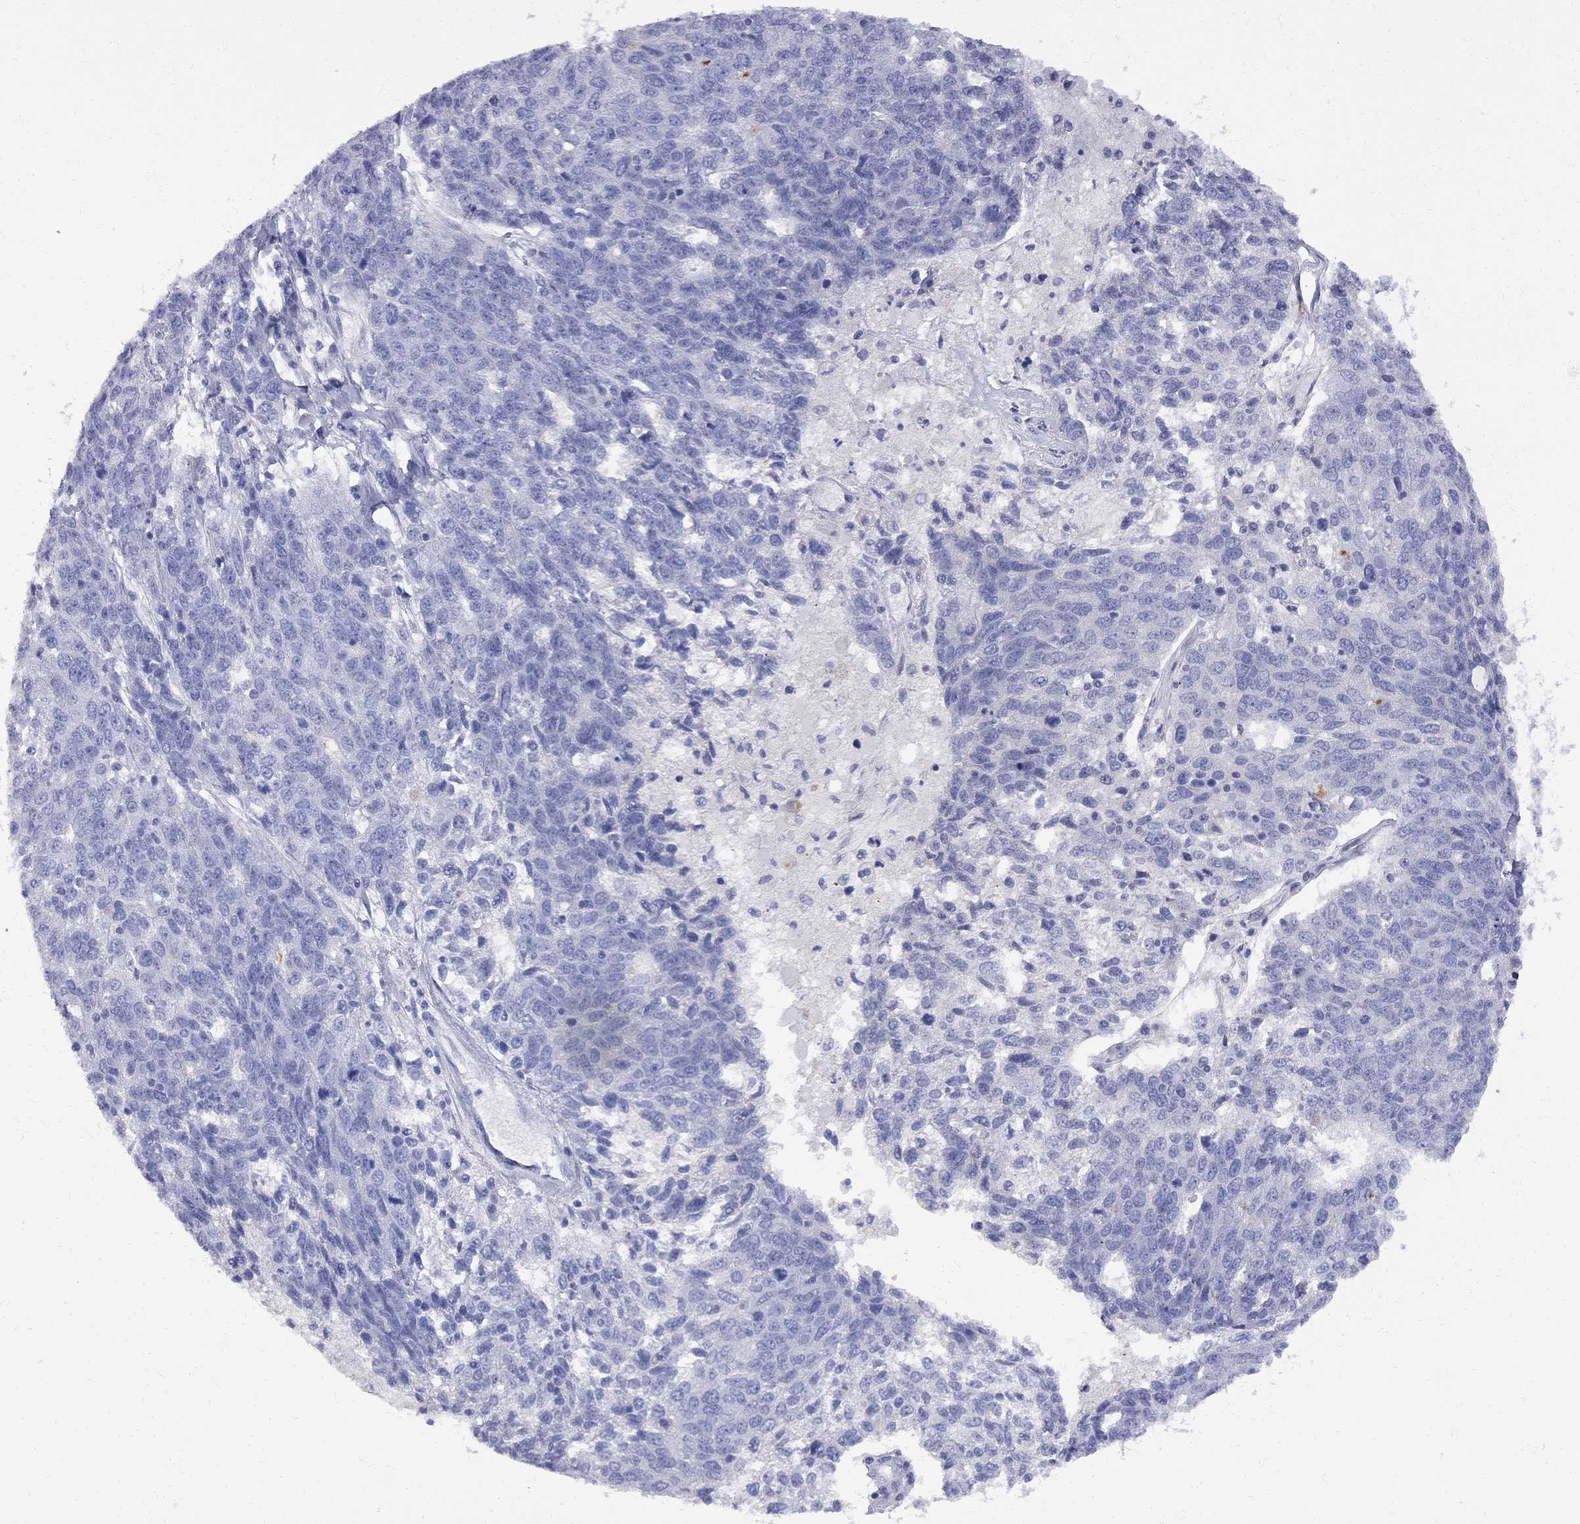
{"staining": {"intensity": "negative", "quantity": "none", "location": "none"}, "tissue": "ovarian cancer", "cell_type": "Tumor cells", "image_type": "cancer", "snomed": [{"axis": "morphology", "description": "Cystadenocarcinoma, serous, NOS"}, {"axis": "topography", "description": "Ovary"}], "caption": "Image shows no significant protein expression in tumor cells of ovarian cancer (serous cystadenocarcinoma).", "gene": "MTHFR", "patient": {"sex": "female", "age": 71}}